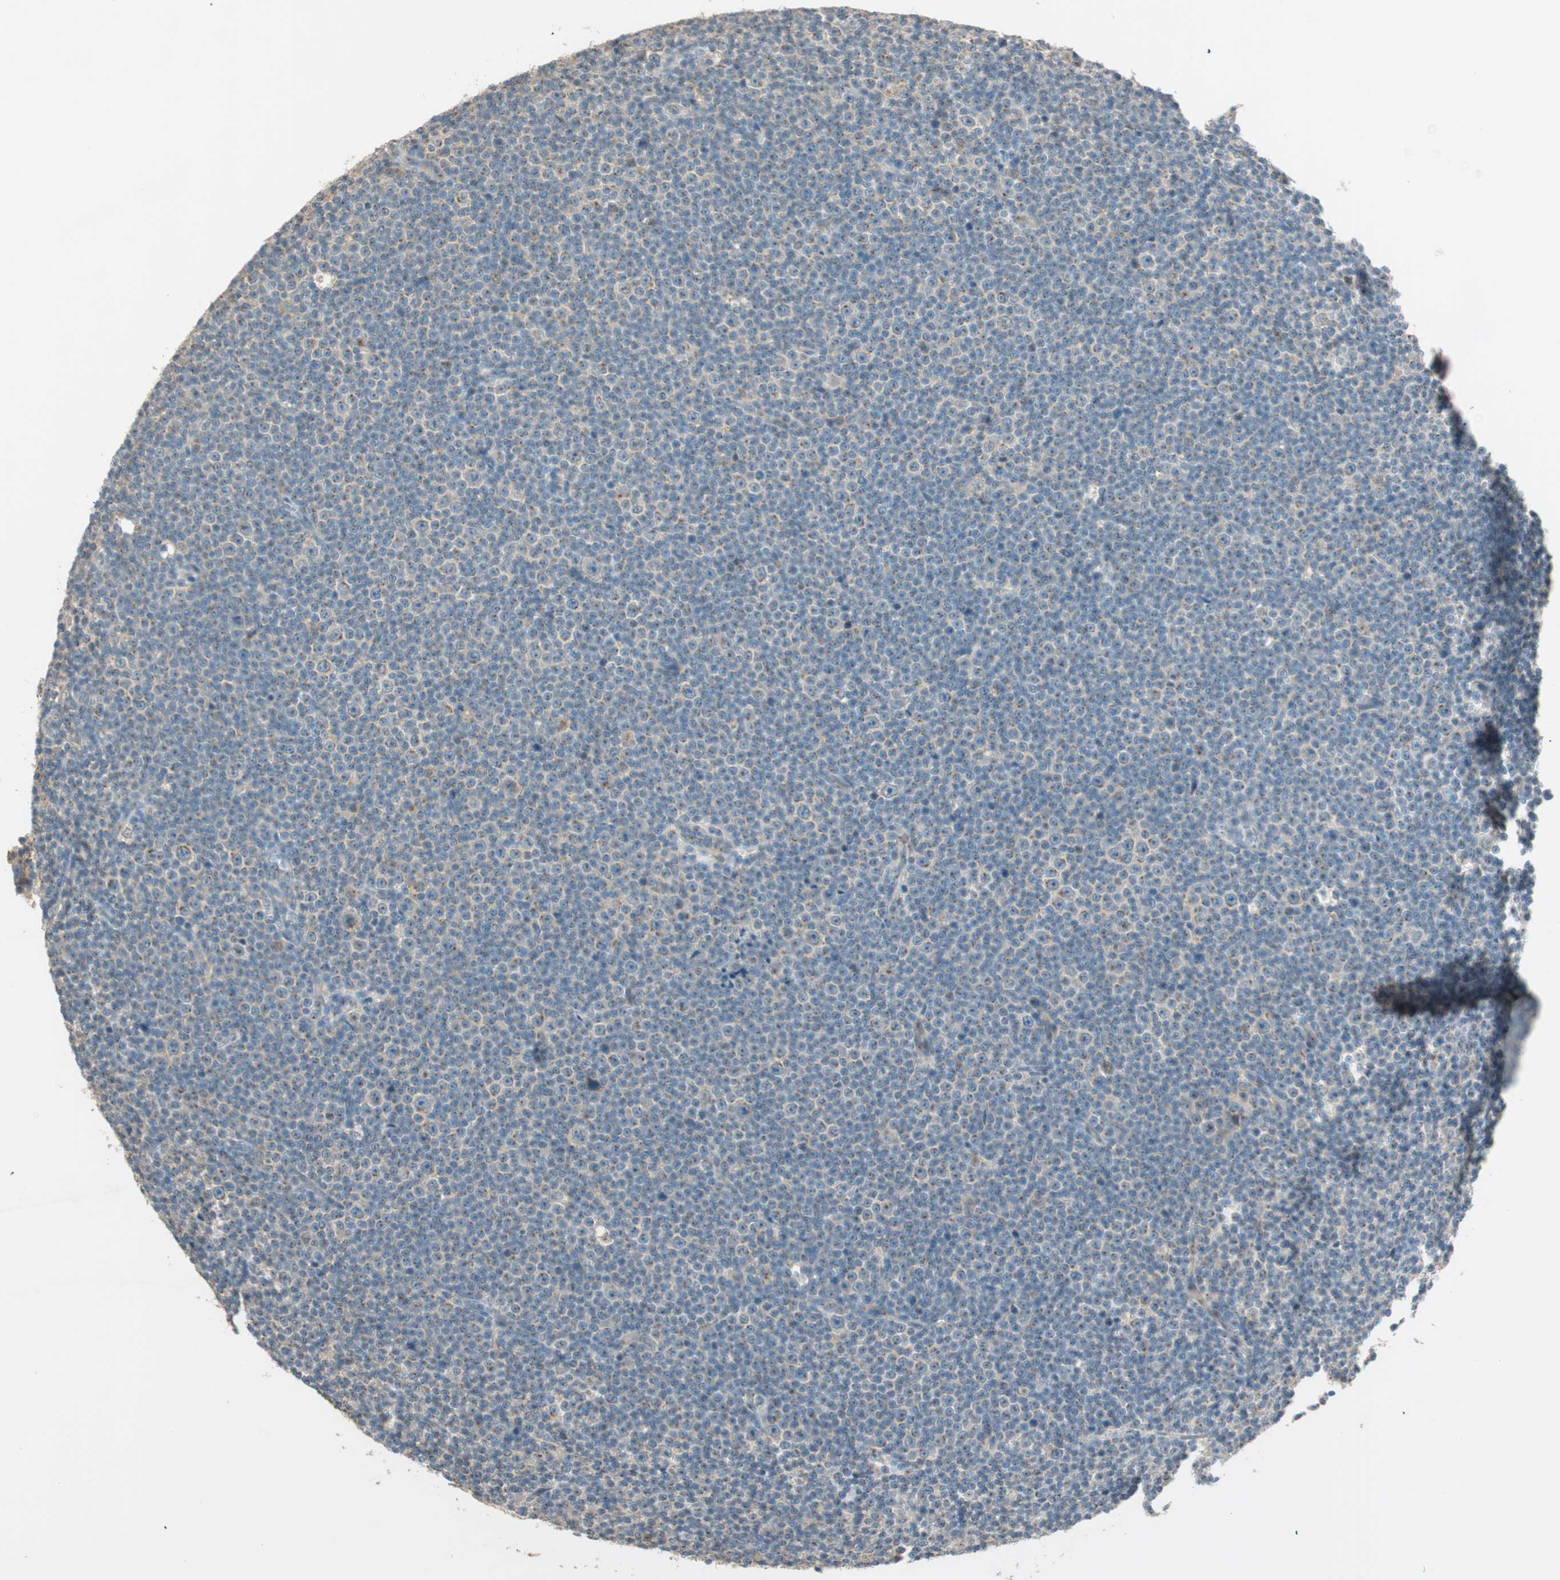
{"staining": {"intensity": "moderate", "quantity": "<25%", "location": "cytoplasmic/membranous"}, "tissue": "lymphoma", "cell_type": "Tumor cells", "image_type": "cancer", "snomed": [{"axis": "morphology", "description": "Malignant lymphoma, non-Hodgkin's type, Low grade"}, {"axis": "topography", "description": "Lymph node"}], "caption": "Moderate cytoplasmic/membranous positivity for a protein is identified in about <25% of tumor cells of malignant lymphoma, non-Hodgkin's type (low-grade) using immunohistochemistry (IHC).", "gene": "SEC16A", "patient": {"sex": "female", "age": 67}}